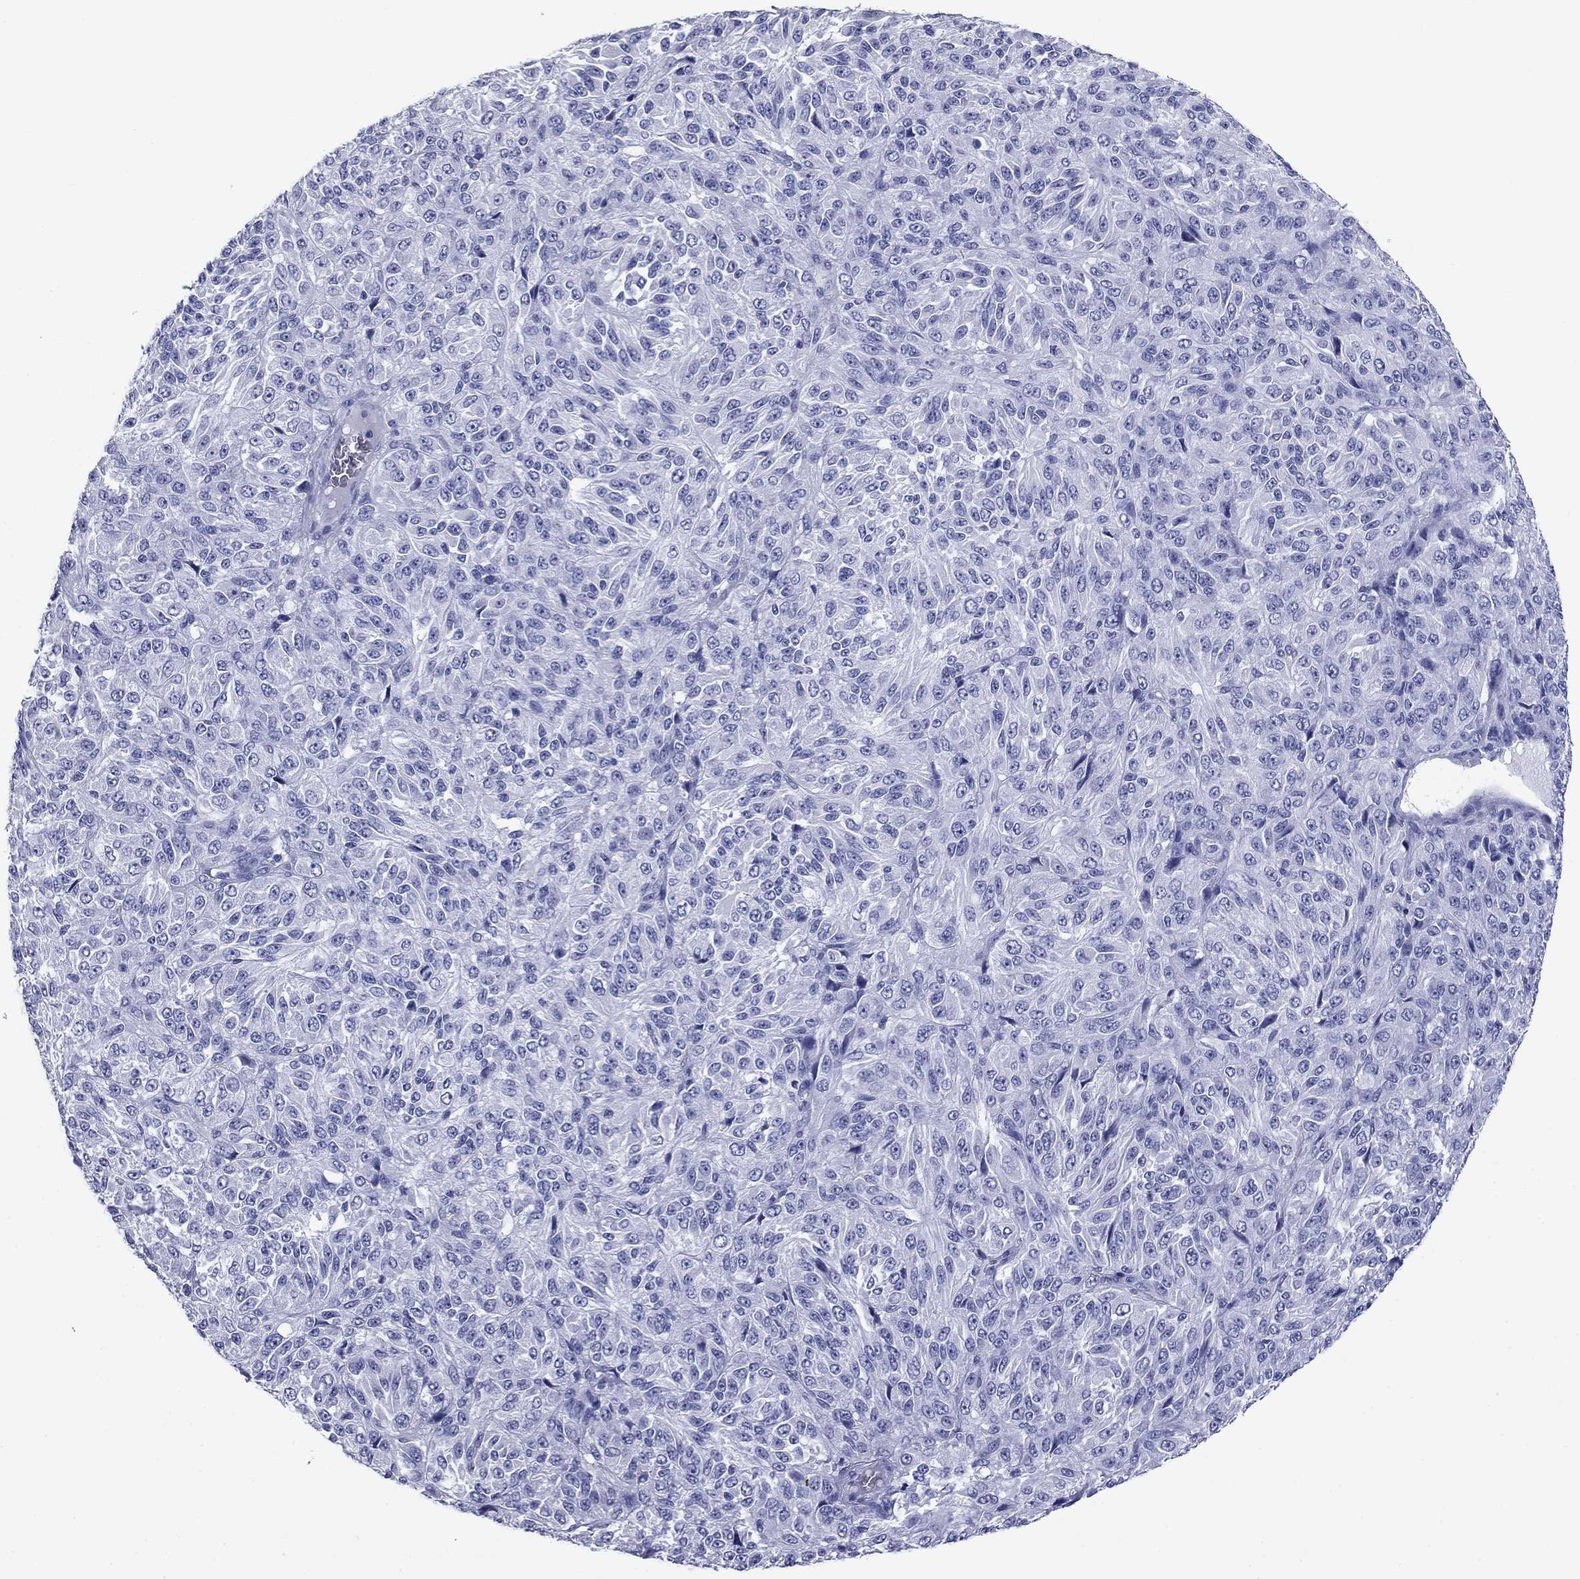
{"staining": {"intensity": "negative", "quantity": "none", "location": "none"}, "tissue": "melanoma", "cell_type": "Tumor cells", "image_type": "cancer", "snomed": [{"axis": "morphology", "description": "Malignant melanoma, Metastatic site"}, {"axis": "topography", "description": "Brain"}], "caption": "Photomicrograph shows no protein staining in tumor cells of melanoma tissue.", "gene": "NPPA", "patient": {"sex": "female", "age": 56}}